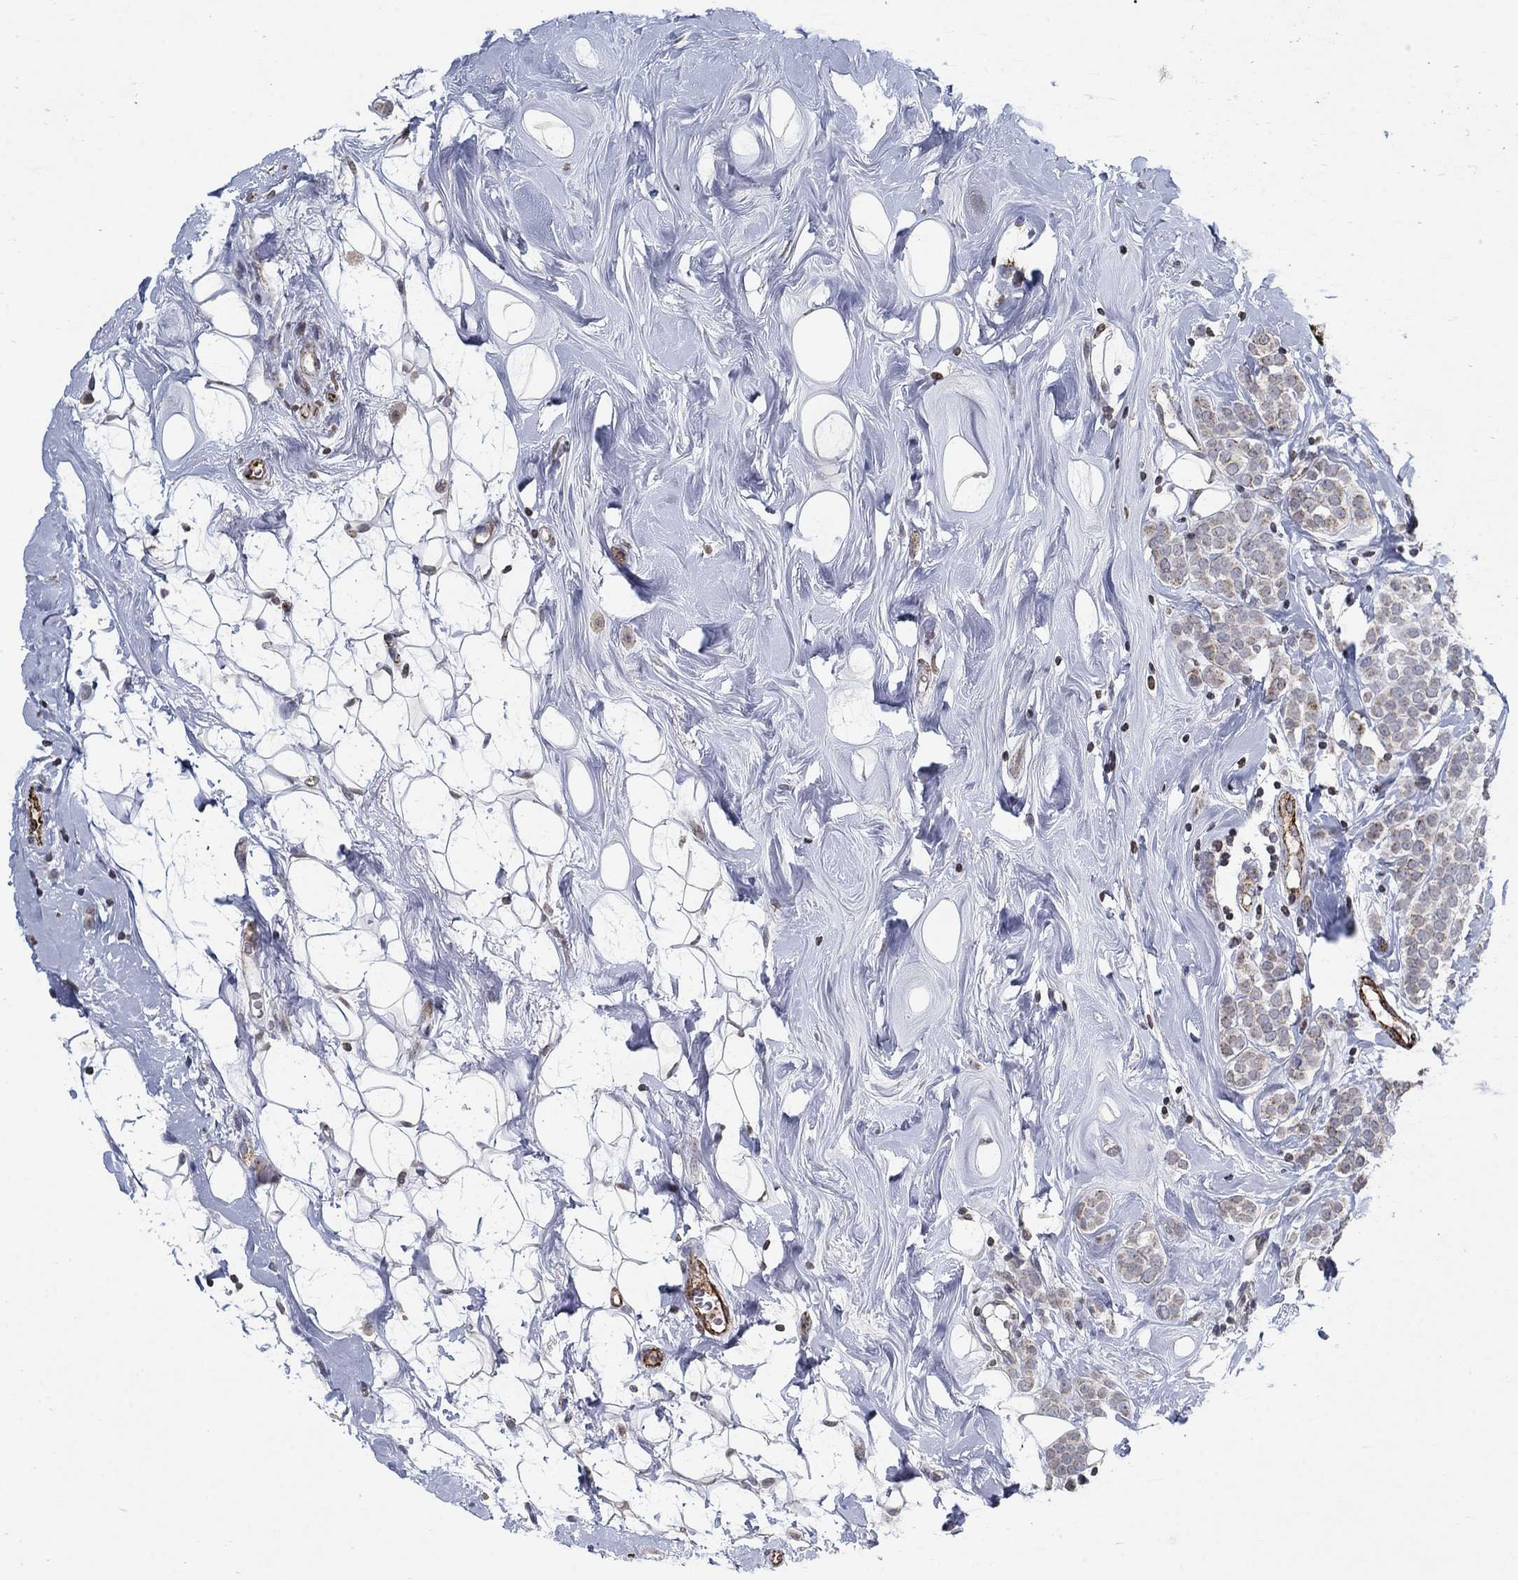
{"staining": {"intensity": "negative", "quantity": "none", "location": "none"}, "tissue": "breast cancer", "cell_type": "Tumor cells", "image_type": "cancer", "snomed": [{"axis": "morphology", "description": "Lobular carcinoma"}, {"axis": "topography", "description": "Breast"}], "caption": "Immunohistochemistry (IHC) micrograph of human lobular carcinoma (breast) stained for a protein (brown), which reveals no expression in tumor cells. Nuclei are stained in blue.", "gene": "TINAG", "patient": {"sex": "female", "age": 49}}